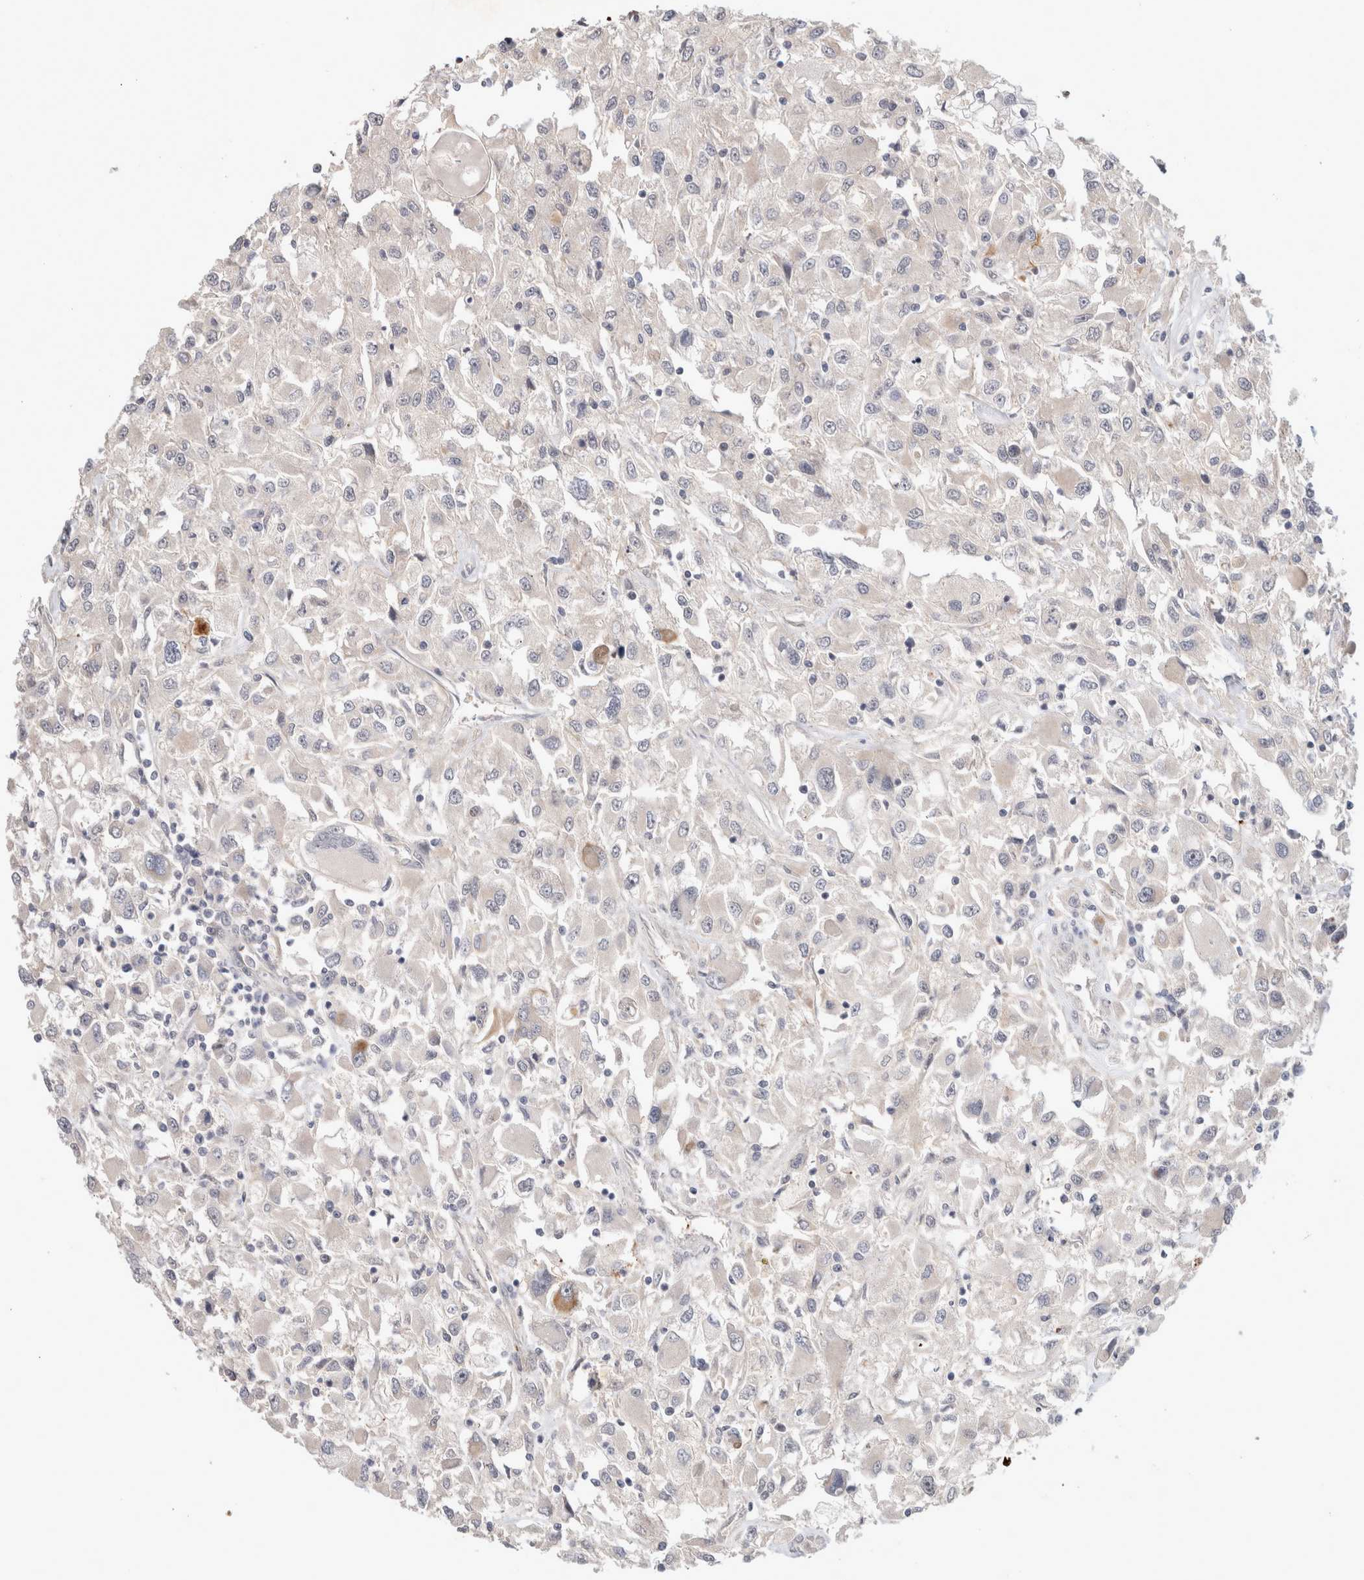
{"staining": {"intensity": "negative", "quantity": "none", "location": "none"}, "tissue": "renal cancer", "cell_type": "Tumor cells", "image_type": "cancer", "snomed": [{"axis": "morphology", "description": "Adenocarcinoma, NOS"}, {"axis": "topography", "description": "Kidney"}], "caption": "Immunohistochemistry histopathology image of human renal adenocarcinoma stained for a protein (brown), which shows no positivity in tumor cells.", "gene": "CRISPLD1", "patient": {"sex": "female", "age": 52}}